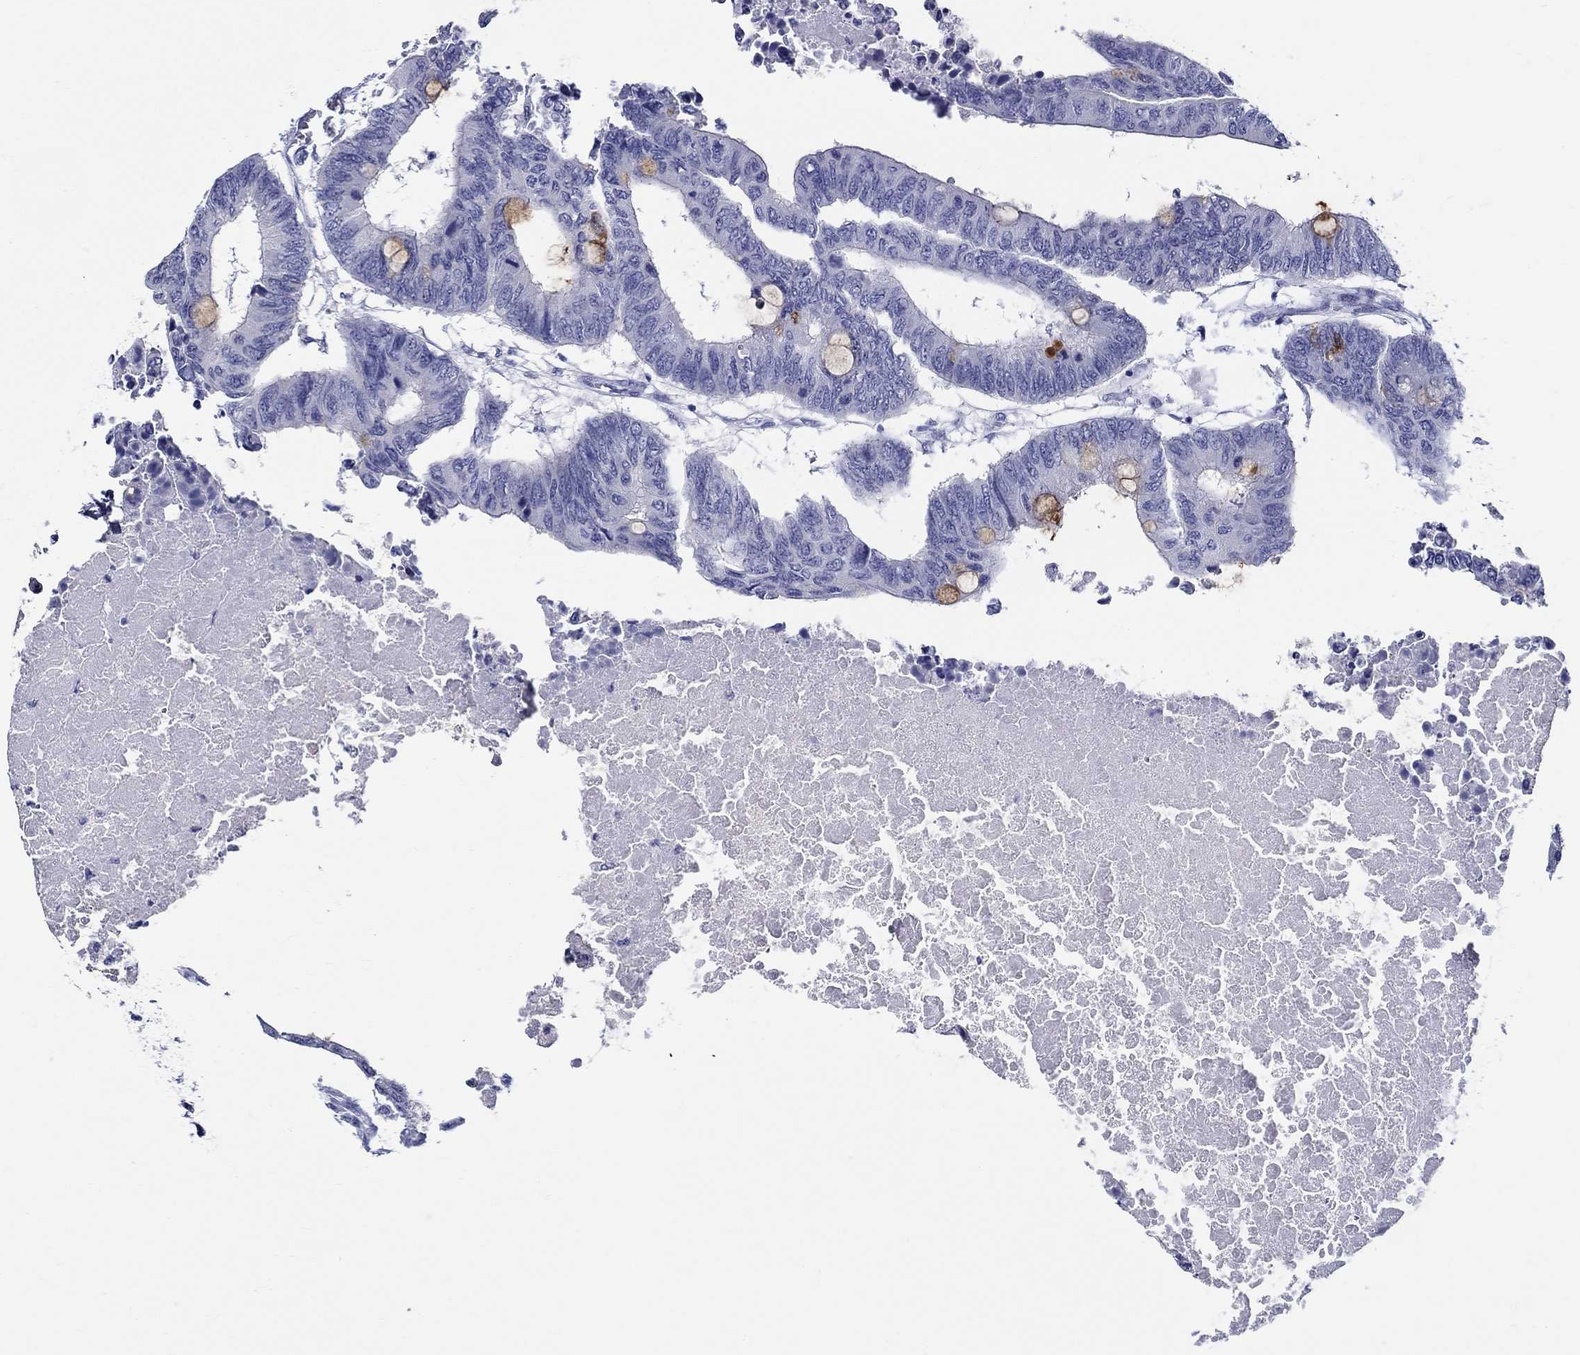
{"staining": {"intensity": "negative", "quantity": "none", "location": "none"}, "tissue": "colorectal cancer", "cell_type": "Tumor cells", "image_type": "cancer", "snomed": [{"axis": "morphology", "description": "Normal tissue, NOS"}, {"axis": "morphology", "description": "Adenocarcinoma, NOS"}, {"axis": "topography", "description": "Rectum"}, {"axis": "topography", "description": "Peripheral nerve tissue"}], "caption": "Image shows no protein positivity in tumor cells of adenocarcinoma (colorectal) tissue. (Immunohistochemistry (ihc), brightfield microscopy, high magnification).", "gene": "CRYGS", "patient": {"sex": "male", "age": 92}}